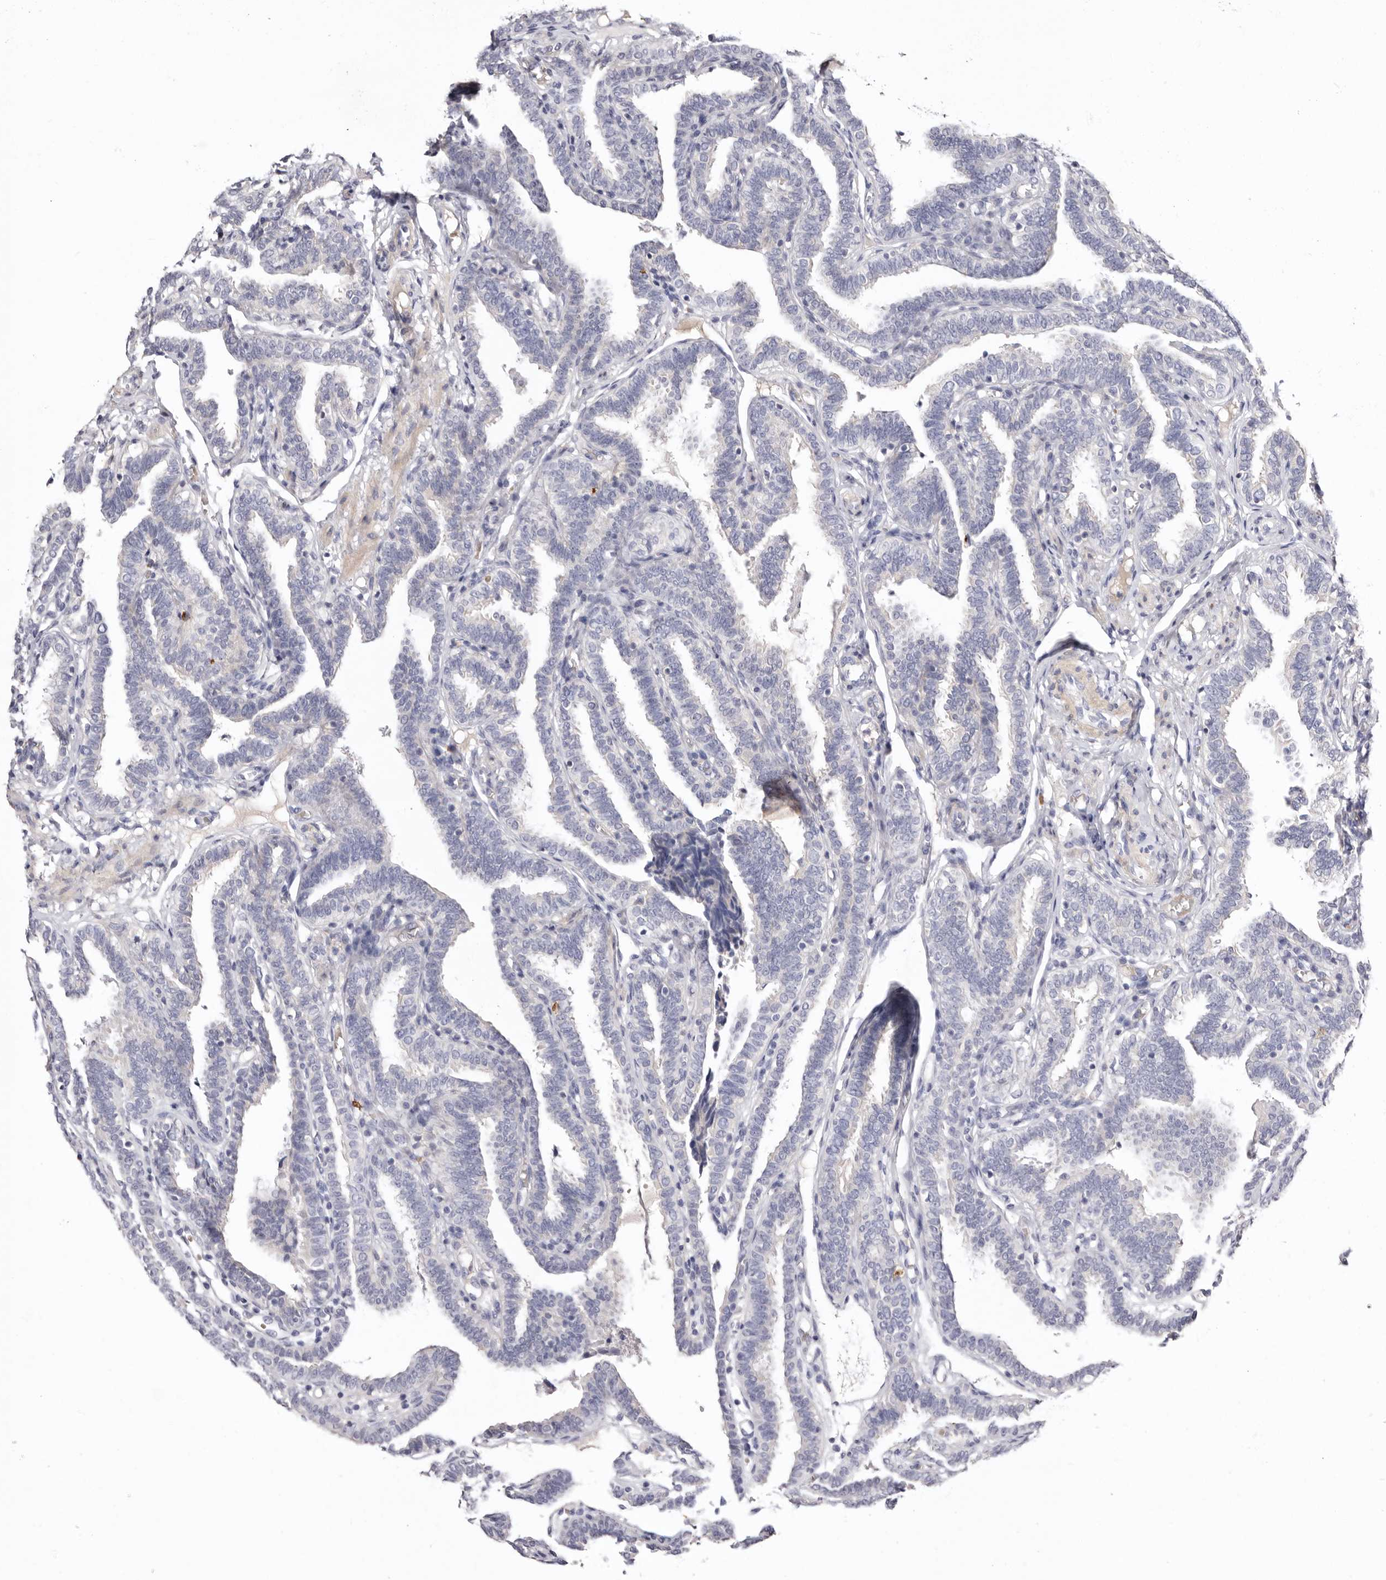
{"staining": {"intensity": "negative", "quantity": "none", "location": "none"}, "tissue": "fallopian tube", "cell_type": "Glandular cells", "image_type": "normal", "snomed": [{"axis": "morphology", "description": "Normal tissue, NOS"}, {"axis": "topography", "description": "Fallopian tube"}], "caption": "A photomicrograph of fallopian tube stained for a protein shows no brown staining in glandular cells.", "gene": "S1PR5", "patient": {"sex": "female", "age": 39}}